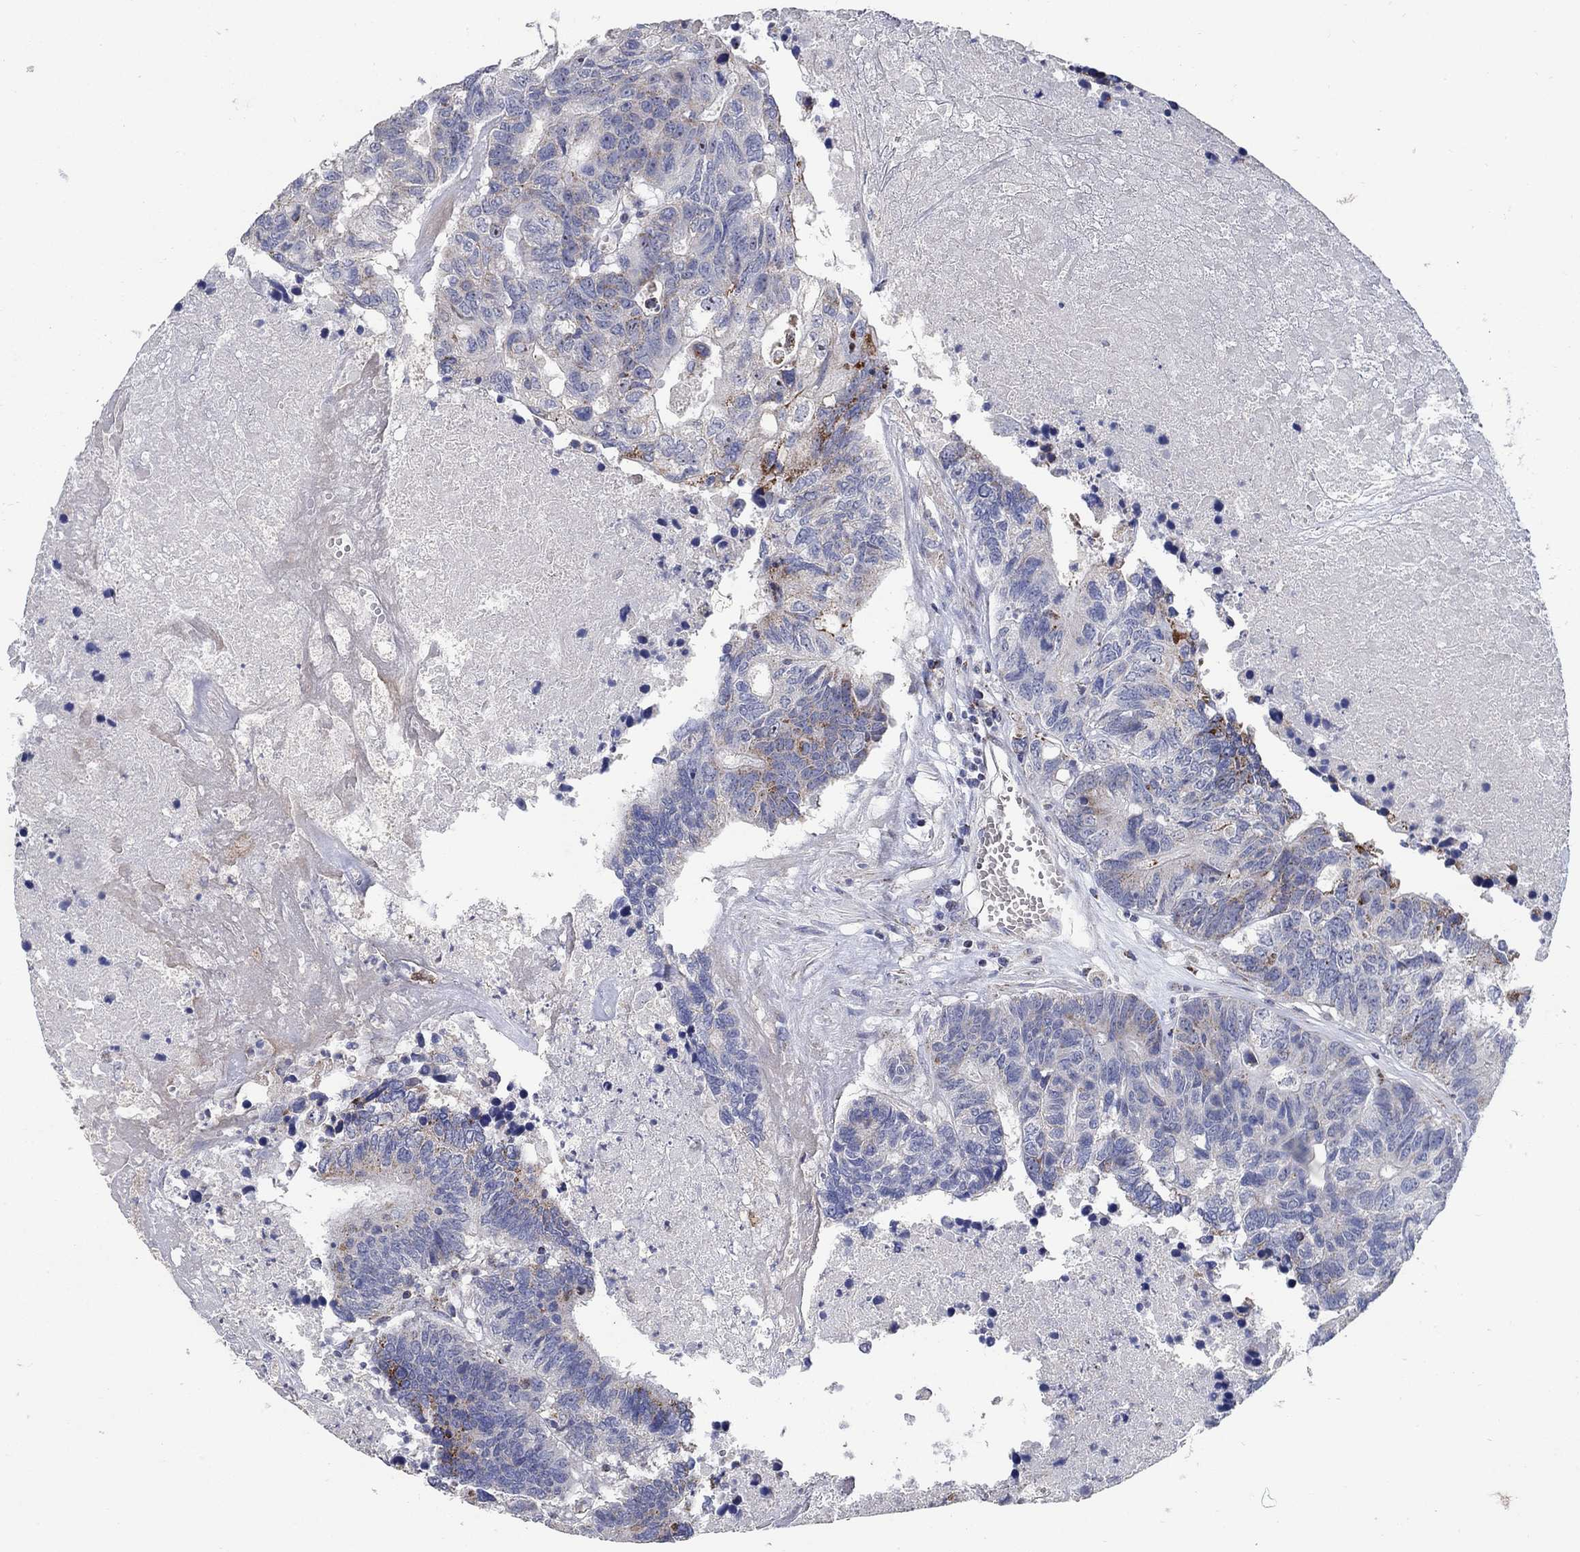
{"staining": {"intensity": "moderate", "quantity": "<25%", "location": "cytoplasmic/membranous"}, "tissue": "colorectal cancer", "cell_type": "Tumor cells", "image_type": "cancer", "snomed": [{"axis": "morphology", "description": "Adenocarcinoma, NOS"}, {"axis": "topography", "description": "Colon"}], "caption": "Immunohistochemical staining of human colorectal cancer (adenocarcinoma) shows low levels of moderate cytoplasmic/membranous protein expression in approximately <25% of tumor cells. Nuclei are stained in blue.", "gene": "HMX2", "patient": {"sex": "female", "age": 48}}